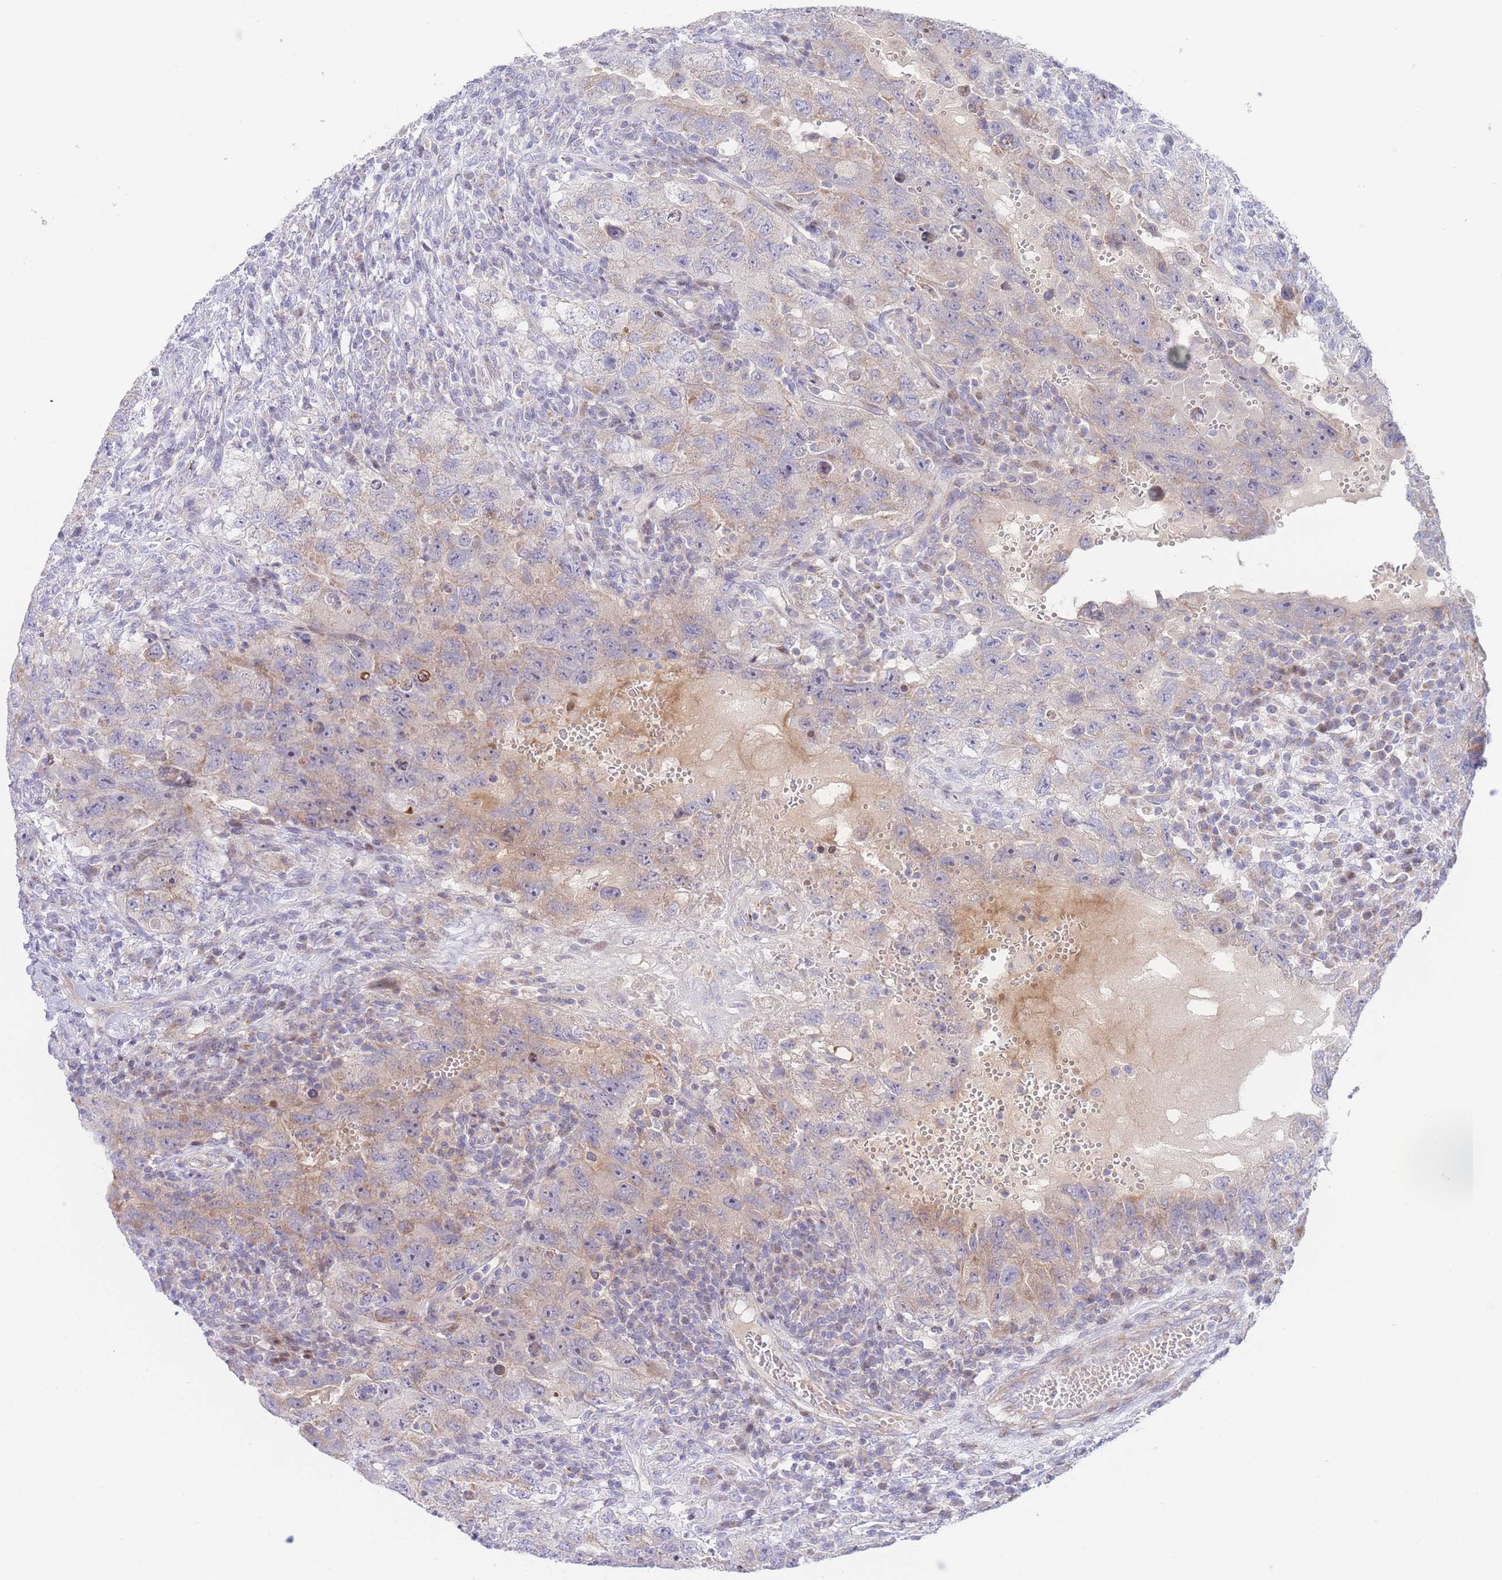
{"staining": {"intensity": "weak", "quantity": "<25%", "location": "cytoplasmic/membranous"}, "tissue": "testis cancer", "cell_type": "Tumor cells", "image_type": "cancer", "snomed": [{"axis": "morphology", "description": "Carcinoma, Embryonal, NOS"}, {"axis": "topography", "description": "Testis"}], "caption": "Immunohistochemical staining of human embryonal carcinoma (testis) demonstrates no significant staining in tumor cells.", "gene": "GPAM", "patient": {"sex": "male", "age": 26}}